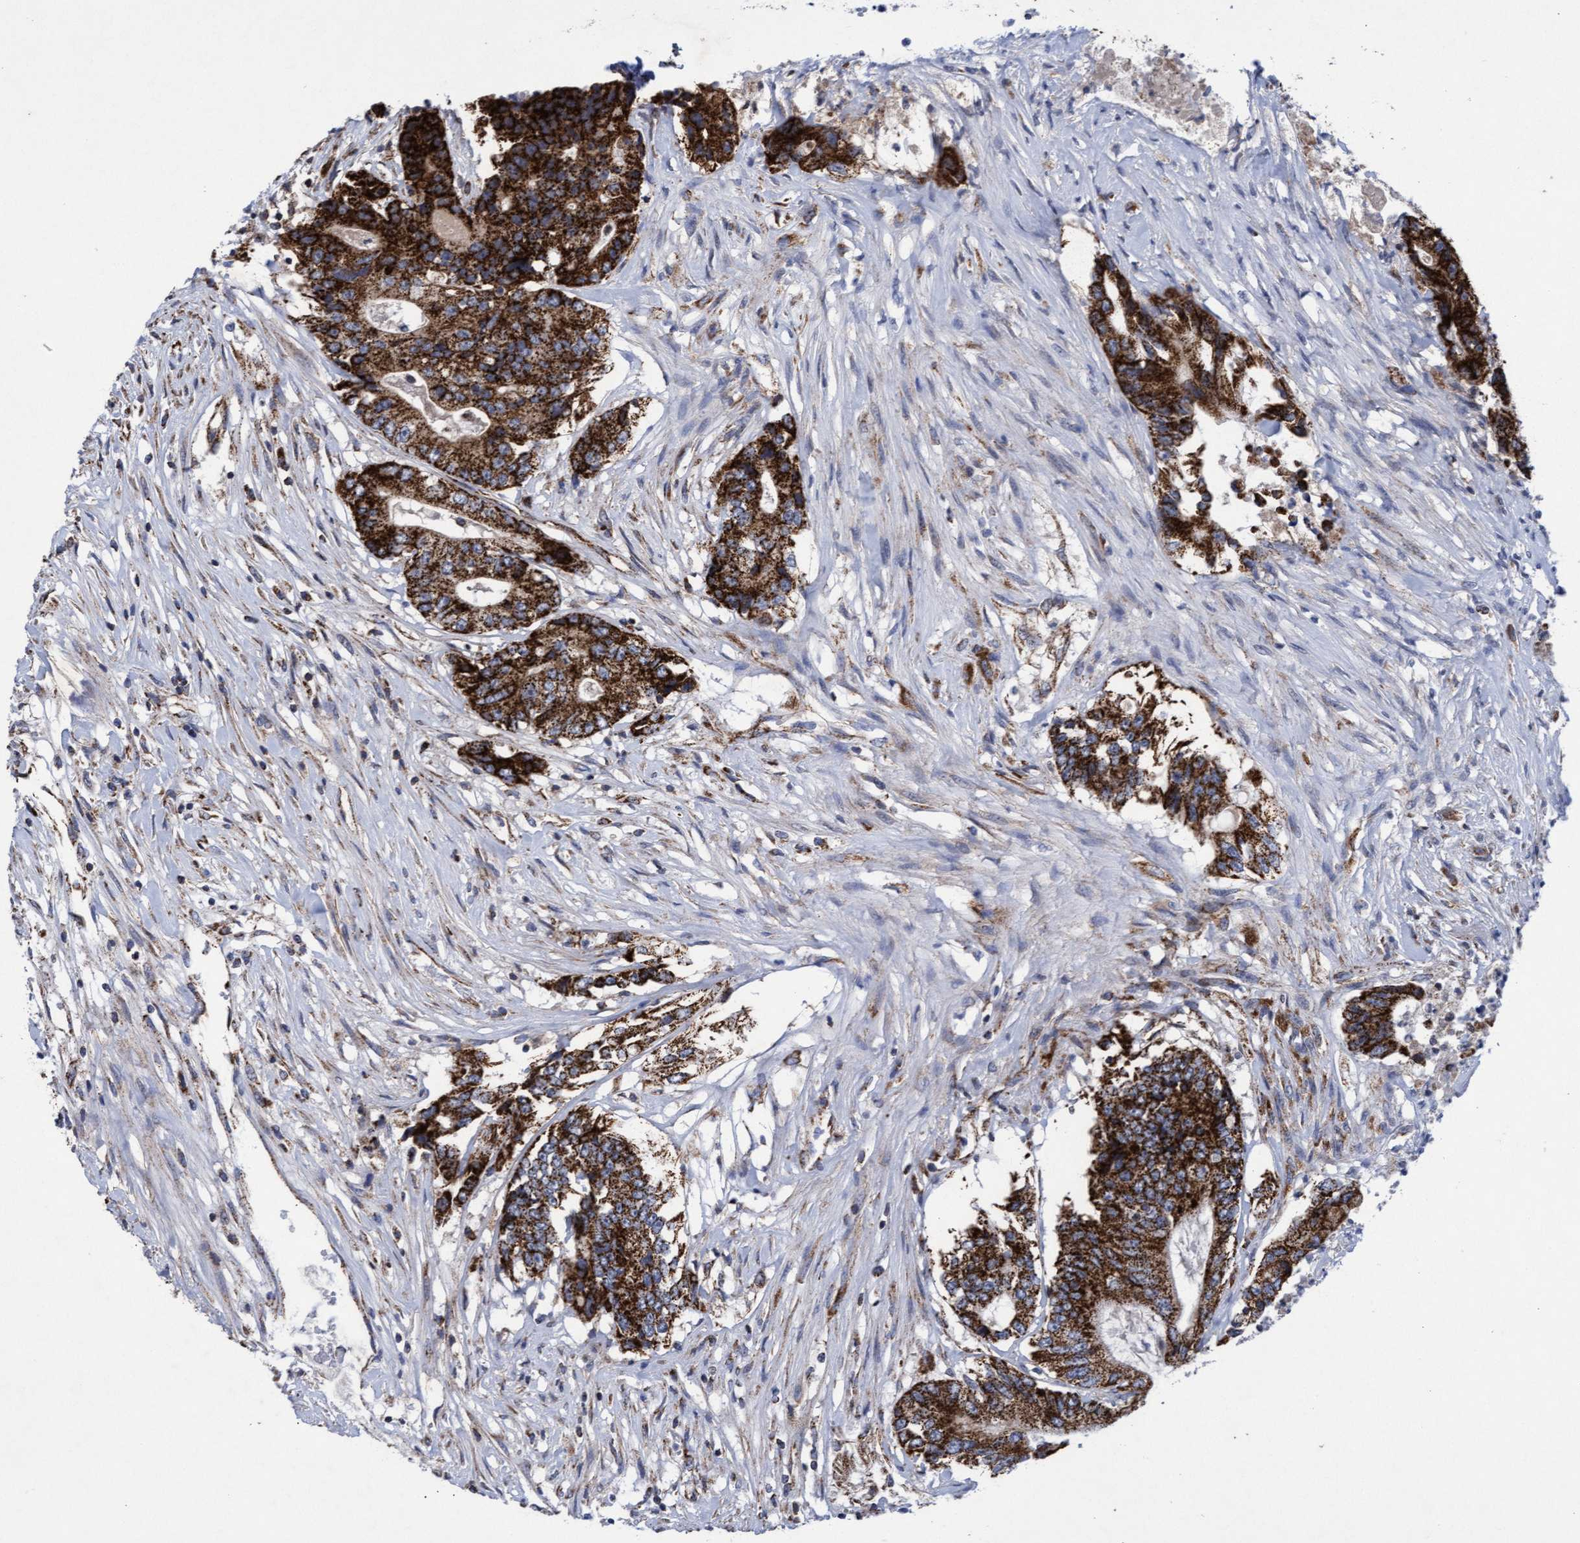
{"staining": {"intensity": "strong", "quantity": ">75%", "location": "cytoplasmic/membranous"}, "tissue": "colorectal cancer", "cell_type": "Tumor cells", "image_type": "cancer", "snomed": [{"axis": "morphology", "description": "Adenocarcinoma, NOS"}, {"axis": "topography", "description": "Colon"}], "caption": "Immunohistochemistry (IHC) photomicrograph of human colorectal cancer stained for a protein (brown), which displays high levels of strong cytoplasmic/membranous positivity in about >75% of tumor cells.", "gene": "MRPL38", "patient": {"sex": "female", "age": 77}}